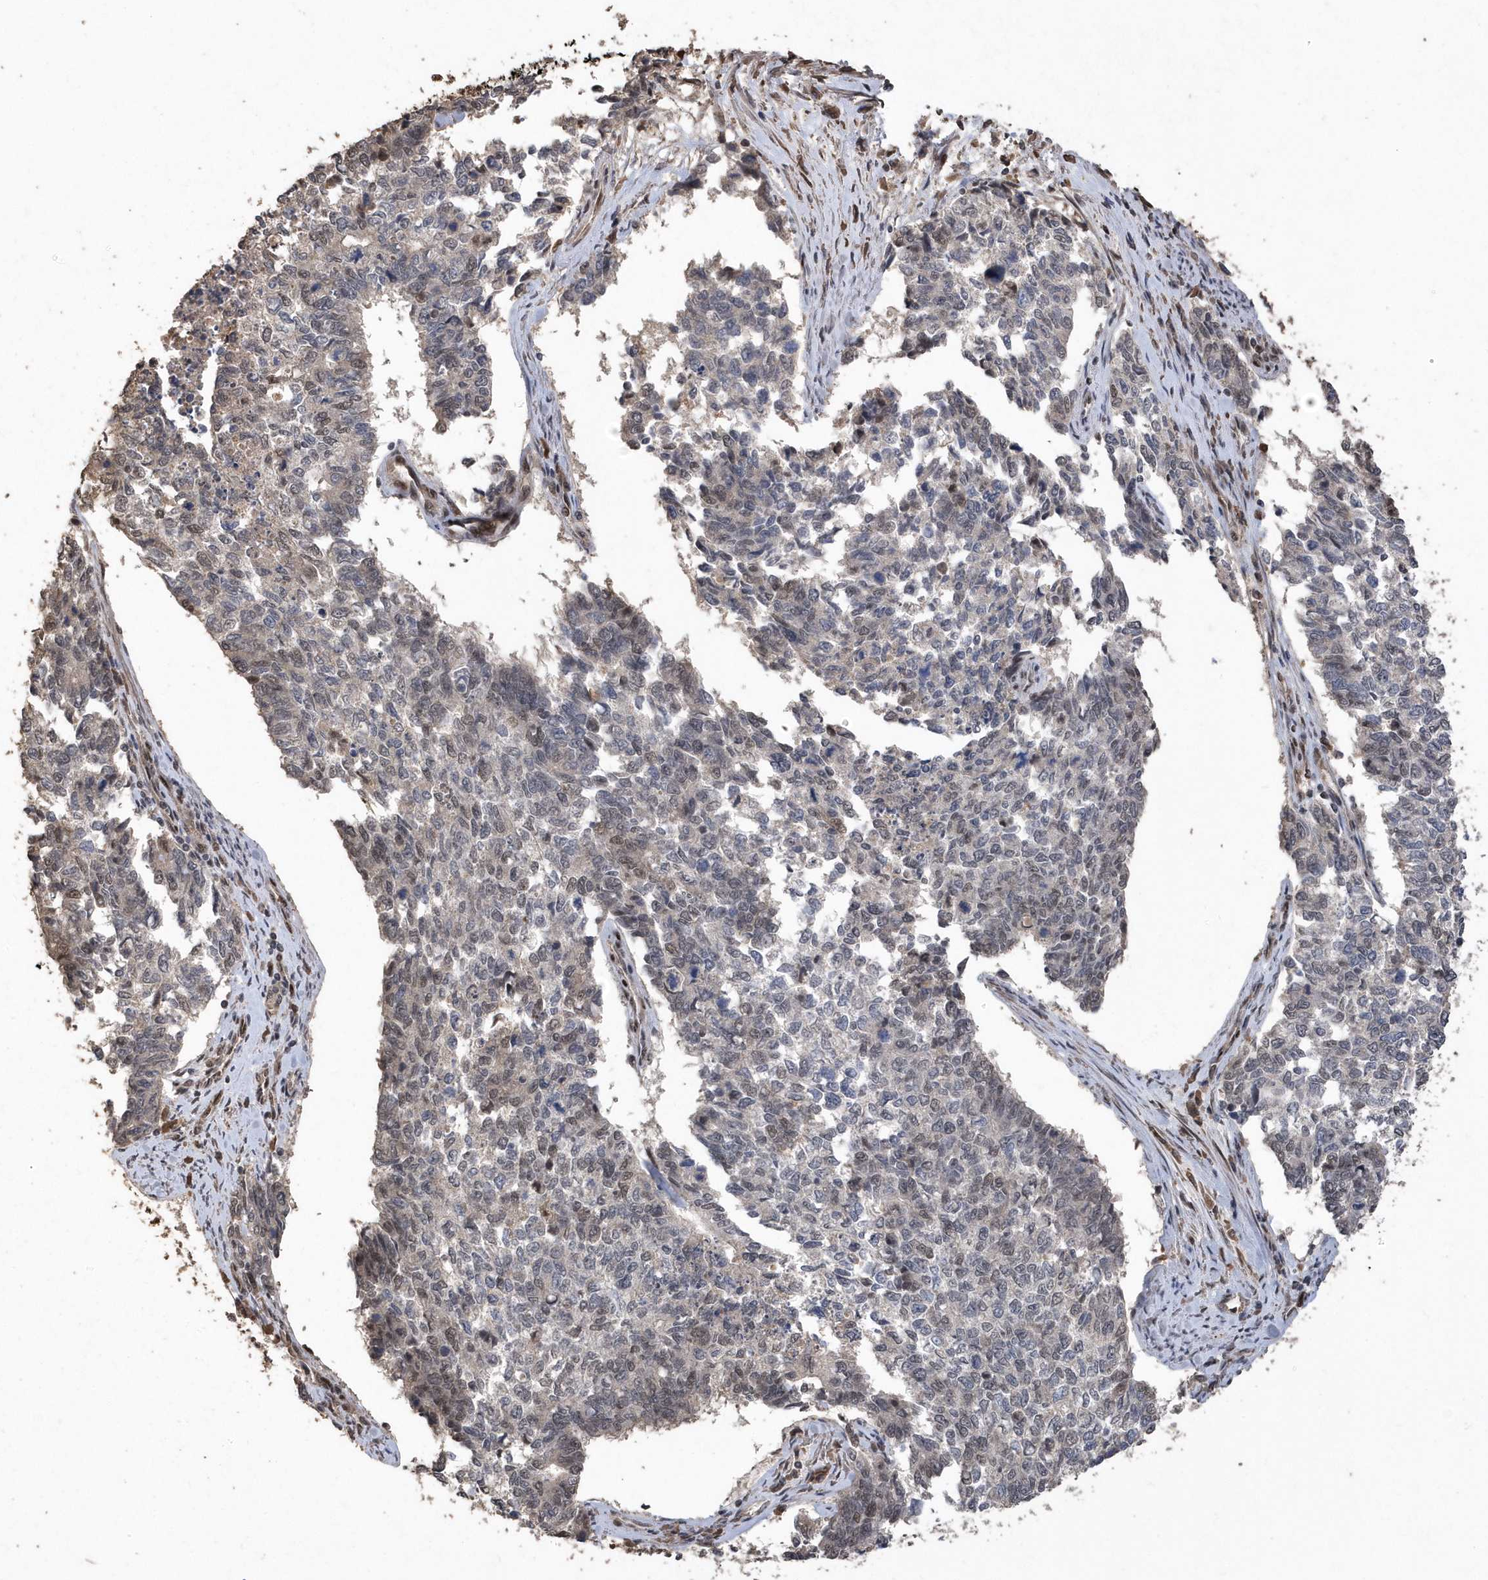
{"staining": {"intensity": "weak", "quantity": "<25%", "location": "nuclear"}, "tissue": "cervical cancer", "cell_type": "Tumor cells", "image_type": "cancer", "snomed": [{"axis": "morphology", "description": "Squamous cell carcinoma, NOS"}, {"axis": "topography", "description": "Cervix"}], "caption": "Immunohistochemistry (IHC) of cervical squamous cell carcinoma displays no staining in tumor cells.", "gene": "INTS12", "patient": {"sex": "female", "age": 63}}